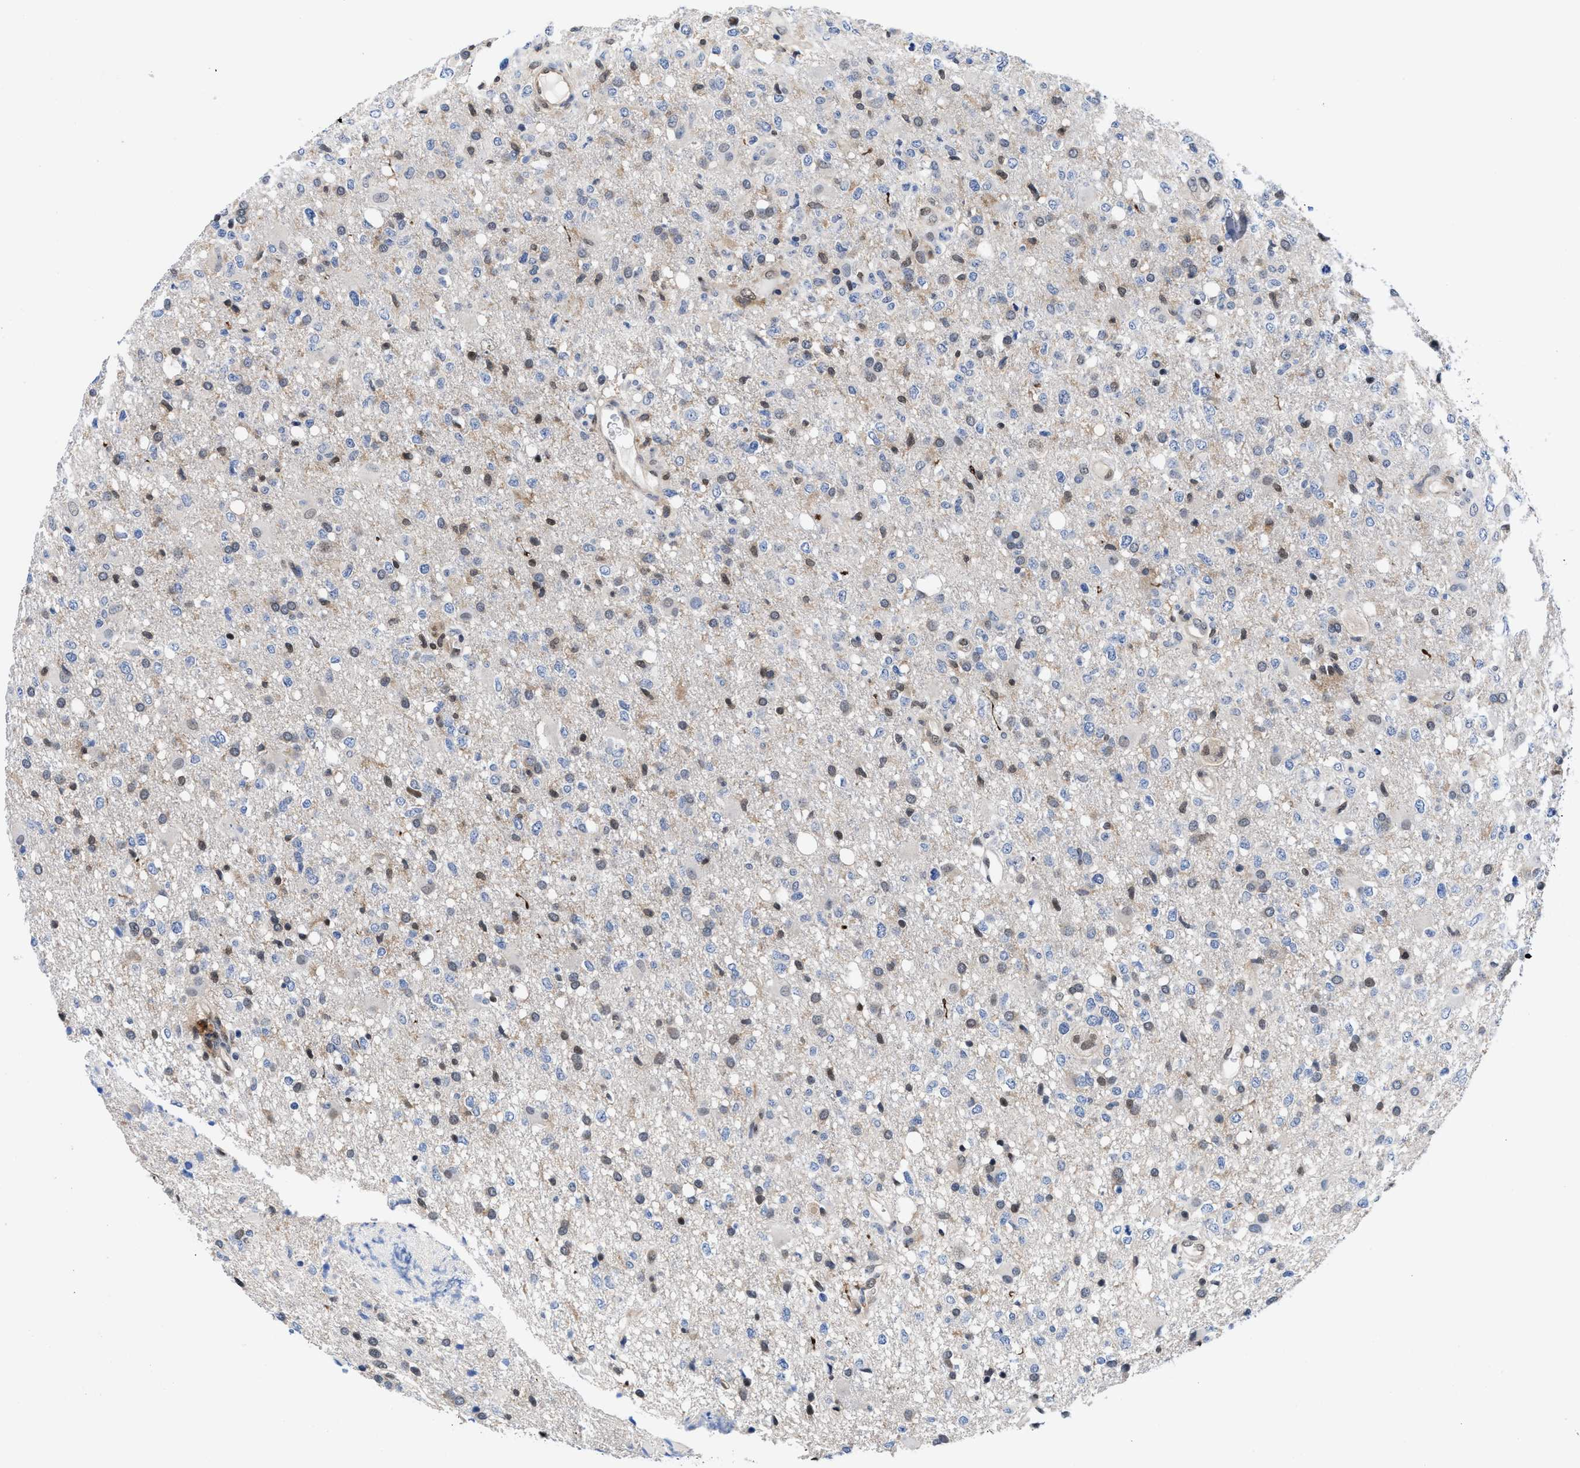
{"staining": {"intensity": "weak", "quantity": "<25%", "location": "cytoplasmic/membranous,nuclear"}, "tissue": "glioma", "cell_type": "Tumor cells", "image_type": "cancer", "snomed": [{"axis": "morphology", "description": "Glioma, malignant, High grade"}, {"axis": "topography", "description": "Brain"}], "caption": "DAB (3,3'-diaminobenzidine) immunohistochemical staining of human glioma shows no significant positivity in tumor cells.", "gene": "ACLY", "patient": {"sex": "female", "age": 57}}